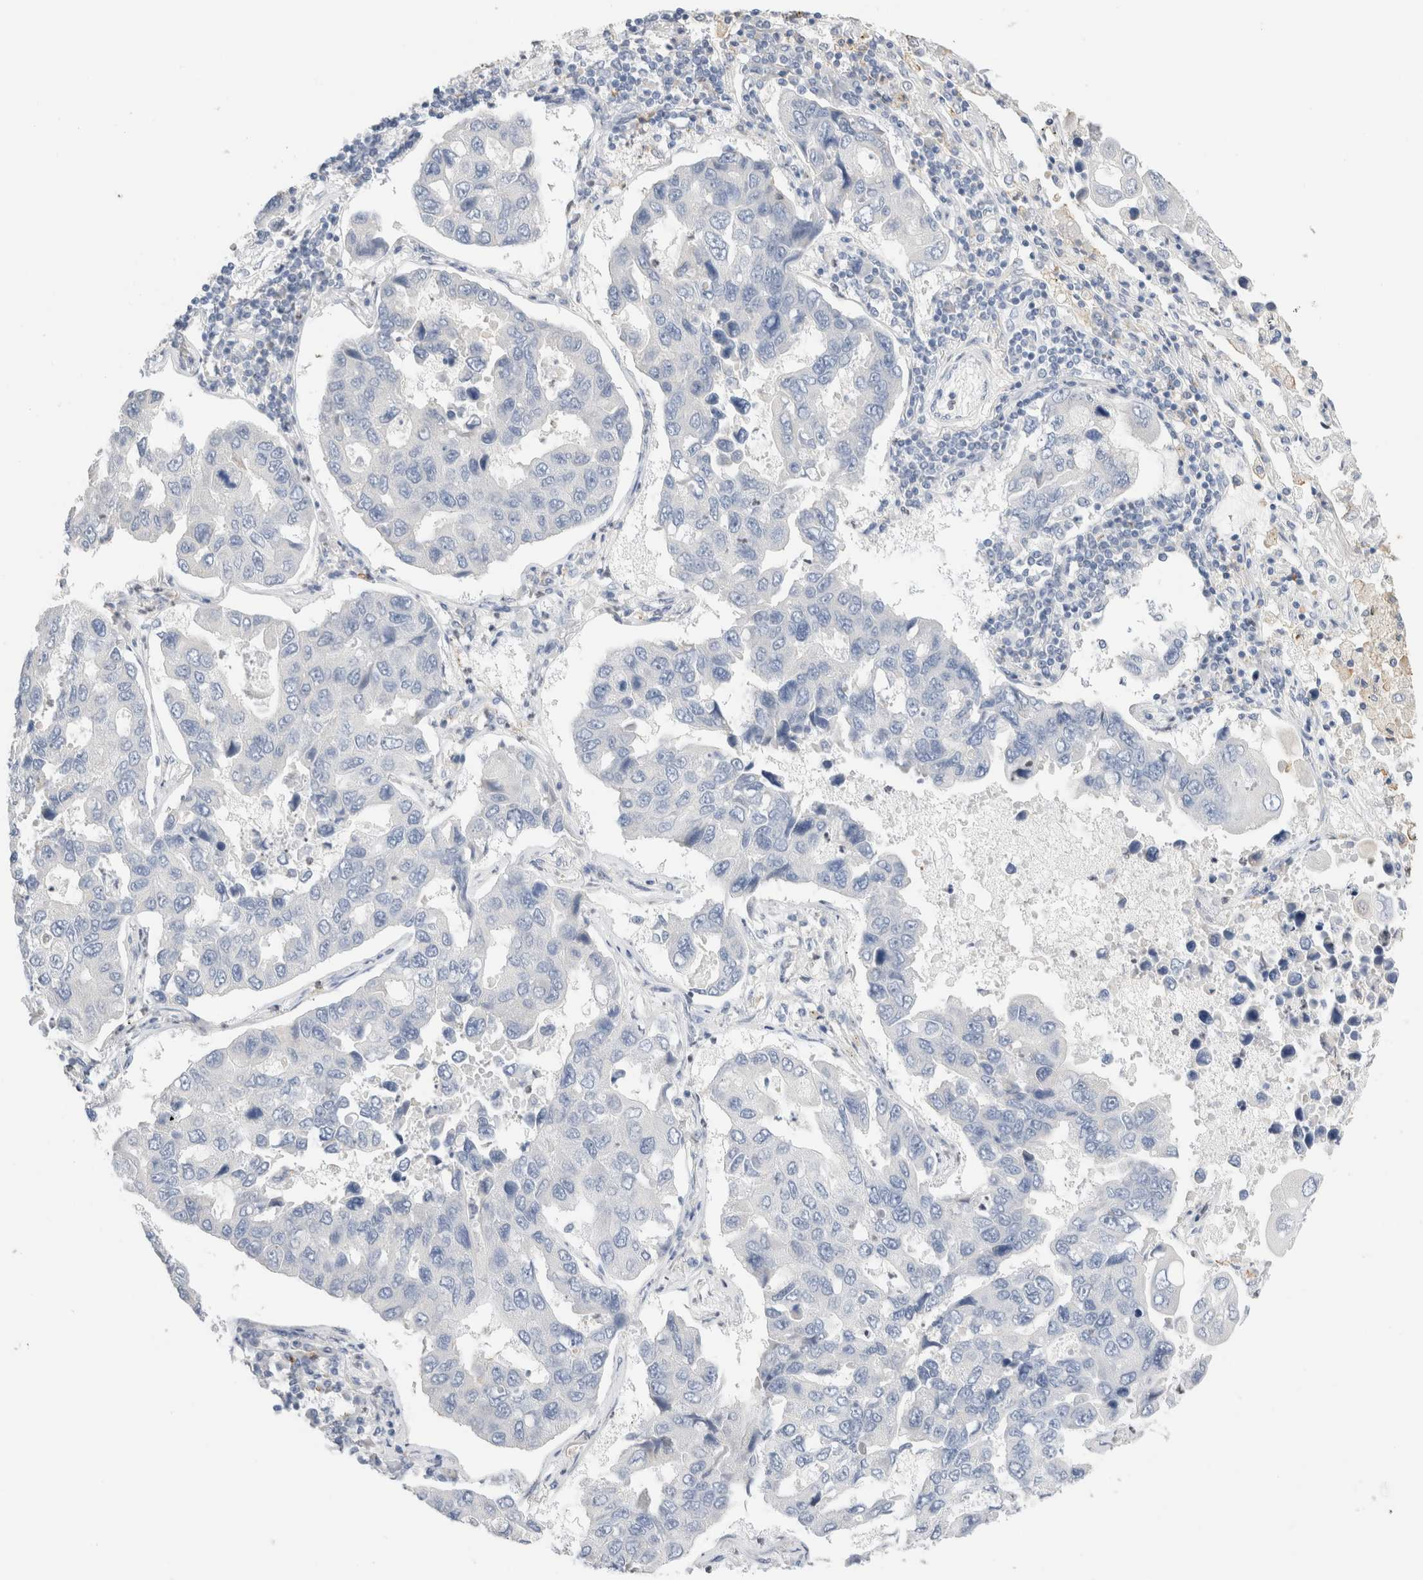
{"staining": {"intensity": "negative", "quantity": "none", "location": "none"}, "tissue": "lung cancer", "cell_type": "Tumor cells", "image_type": "cancer", "snomed": [{"axis": "morphology", "description": "Adenocarcinoma, NOS"}, {"axis": "topography", "description": "Lung"}], "caption": "This is an IHC histopathology image of human lung cancer (adenocarcinoma). There is no staining in tumor cells.", "gene": "ADAM30", "patient": {"sex": "male", "age": 64}}